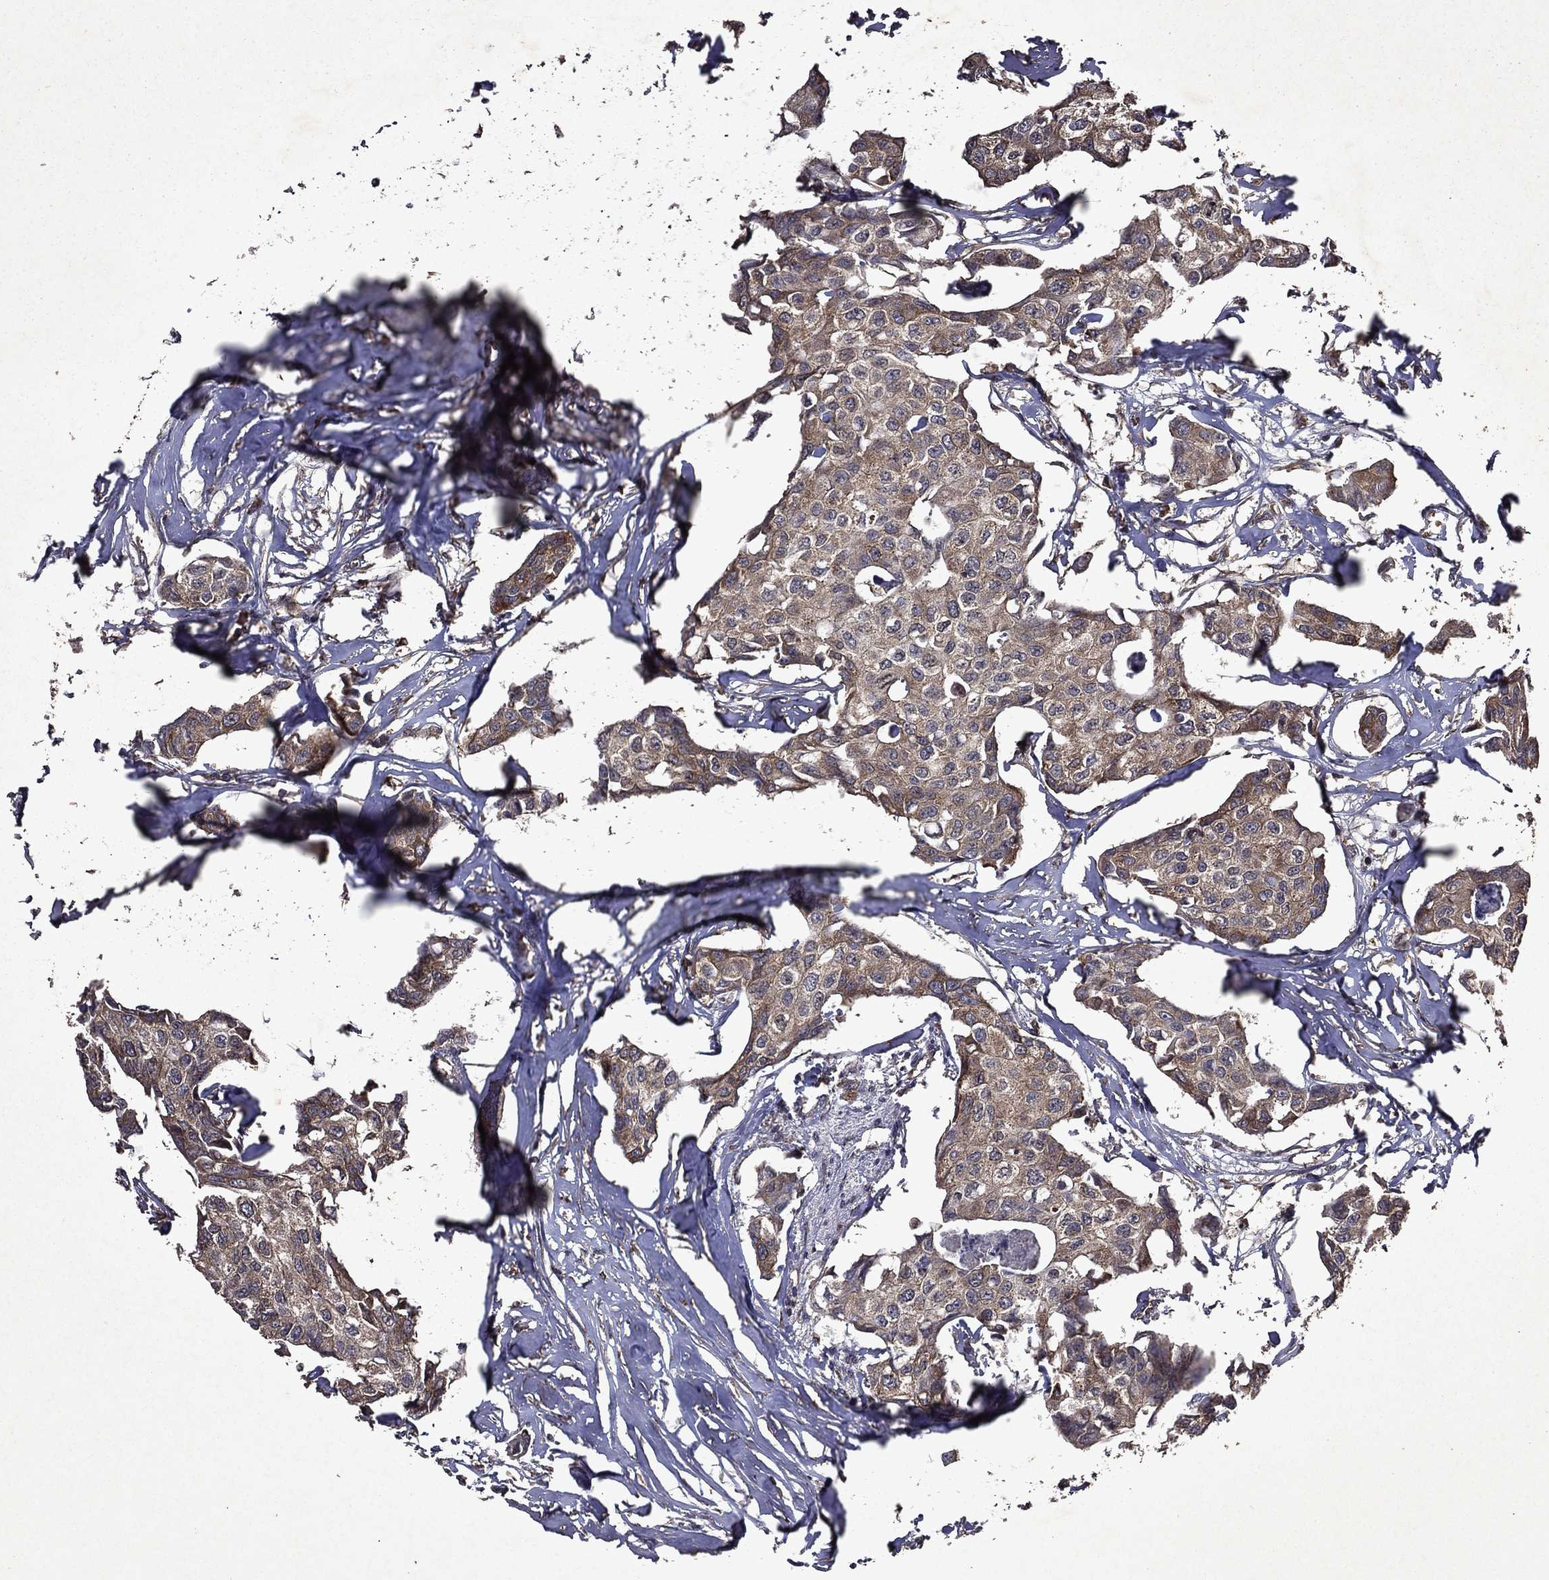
{"staining": {"intensity": "weak", "quantity": ">75%", "location": "cytoplasmic/membranous"}, "tissue": "breast cancer", "cell_type": "Tumor cells", "image_type": "cancer", "snomed": [{"axis": "morphology", "description": "Duct carcinoma"}, {"axis": "topography", "description": "Breast"}], "caption": "The micrograph shows a brown stain indicating the presence of a protein in the cytoplasmic/membranous of tumor cells in breast cancer (invasive ductal carcinoma).", "gene": "EIF2B4", "patient": {"sex": "female", "age": 80}}